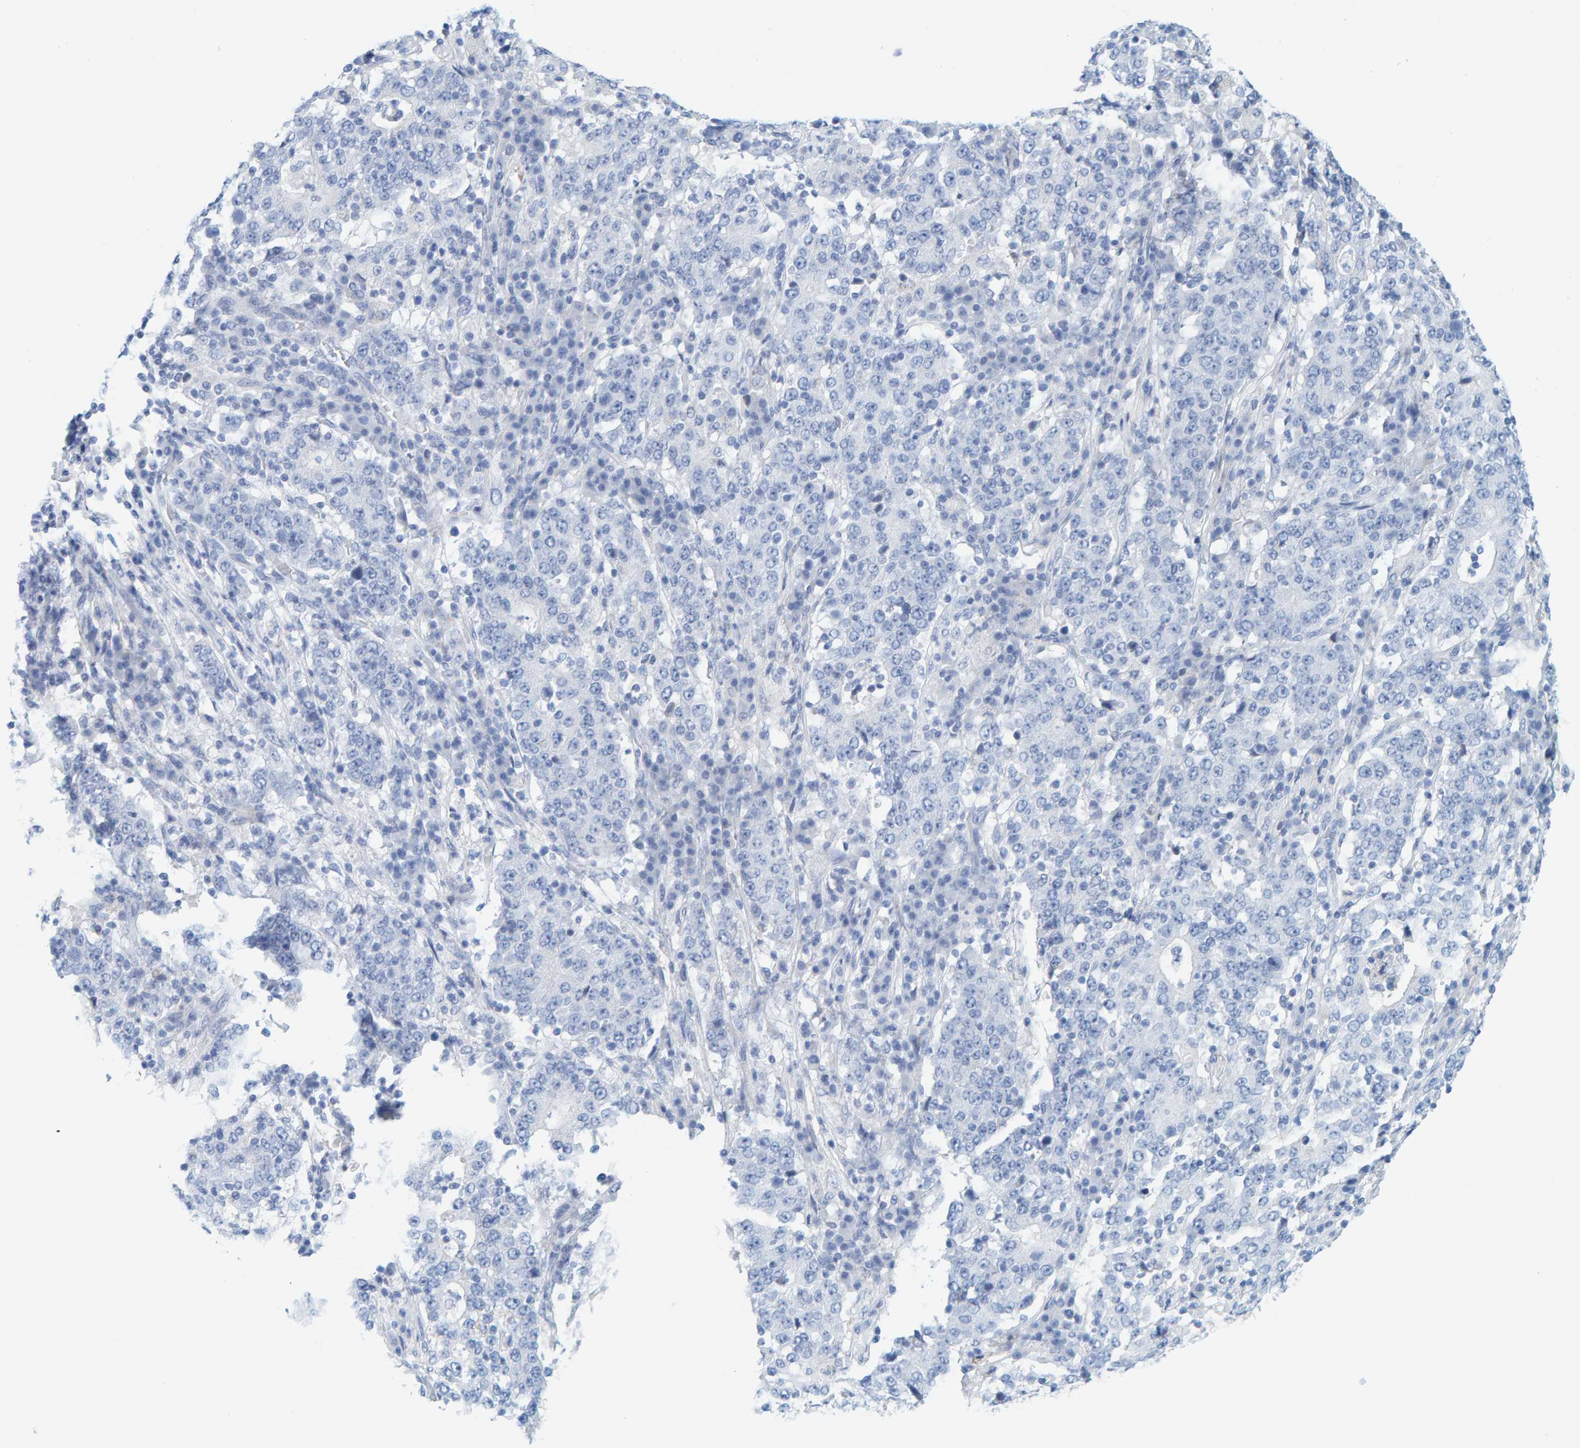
{"staining": {"intensity": "negative", "quantity": "none", "location": "none"}, "tissue": "stomach cancer", "cell_type": "Tumor cells", "image_type": "cancer", "snomed": [{"axis": "morphology", "description": "Adenocarcinoma, NOS"}, {"axis": "topography", "description": "Stomach"}], "caption": "A high-resolution histopathology image shows IHC staining of adenocarcinoma (stomach), which shows no significant expression in tumor cells.", "gene": "KLHL11", "patient": {"sex": "male", "age": 59}}